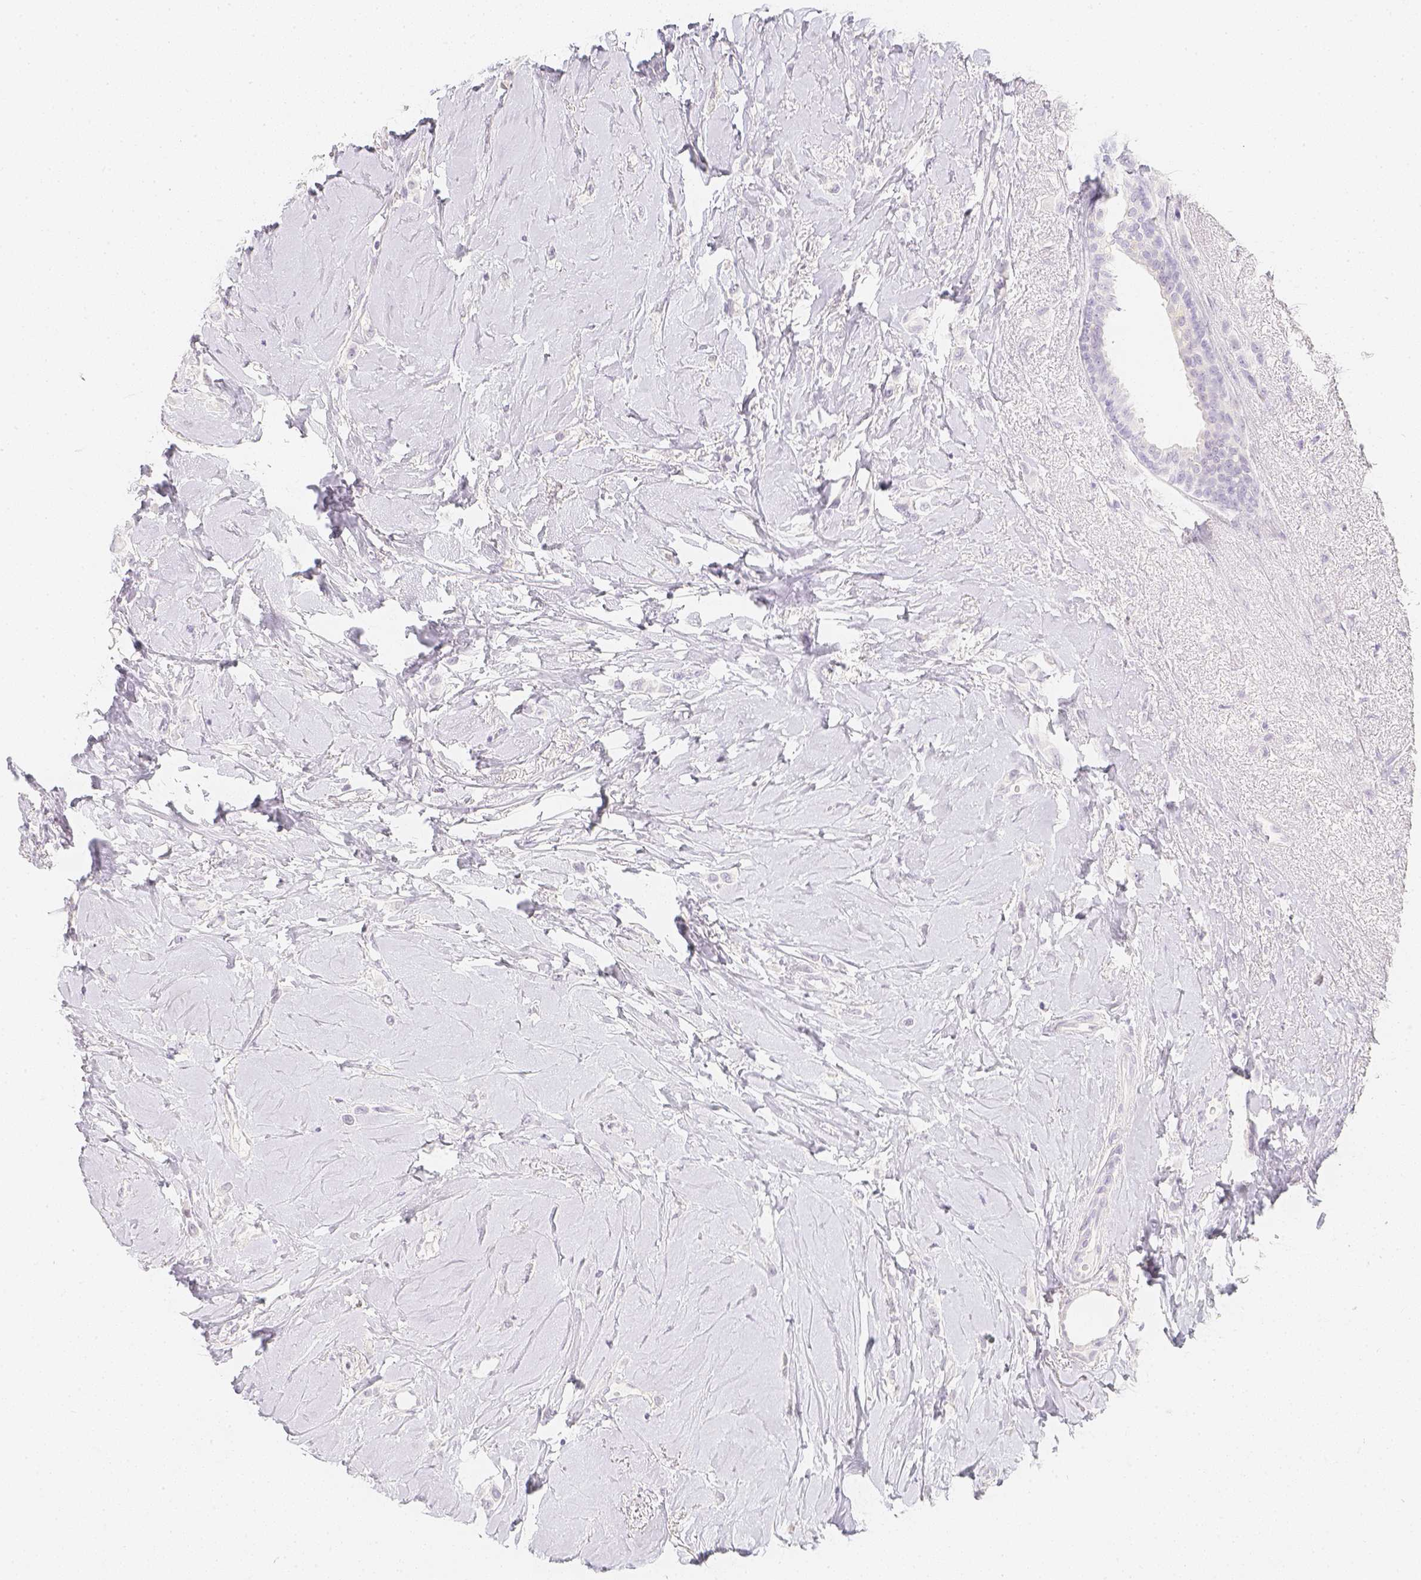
{"staining": {"intensity": "negative", "quantity": "none", "location": "none"}, "tissue": "breast cancer", "cell_type": "Tumor cells", "image_type": "cancer", "snomed": [{"axis": "morphology", "description": "Lobular carcinoma"}, {"axis": "topography", "description": "Breast"}], "caption": "Tumor cells show no significant staining in lobular carcinoma (breast).", "gene": "SLC18A1", "patient": {"sex": "female", "age": 66}}